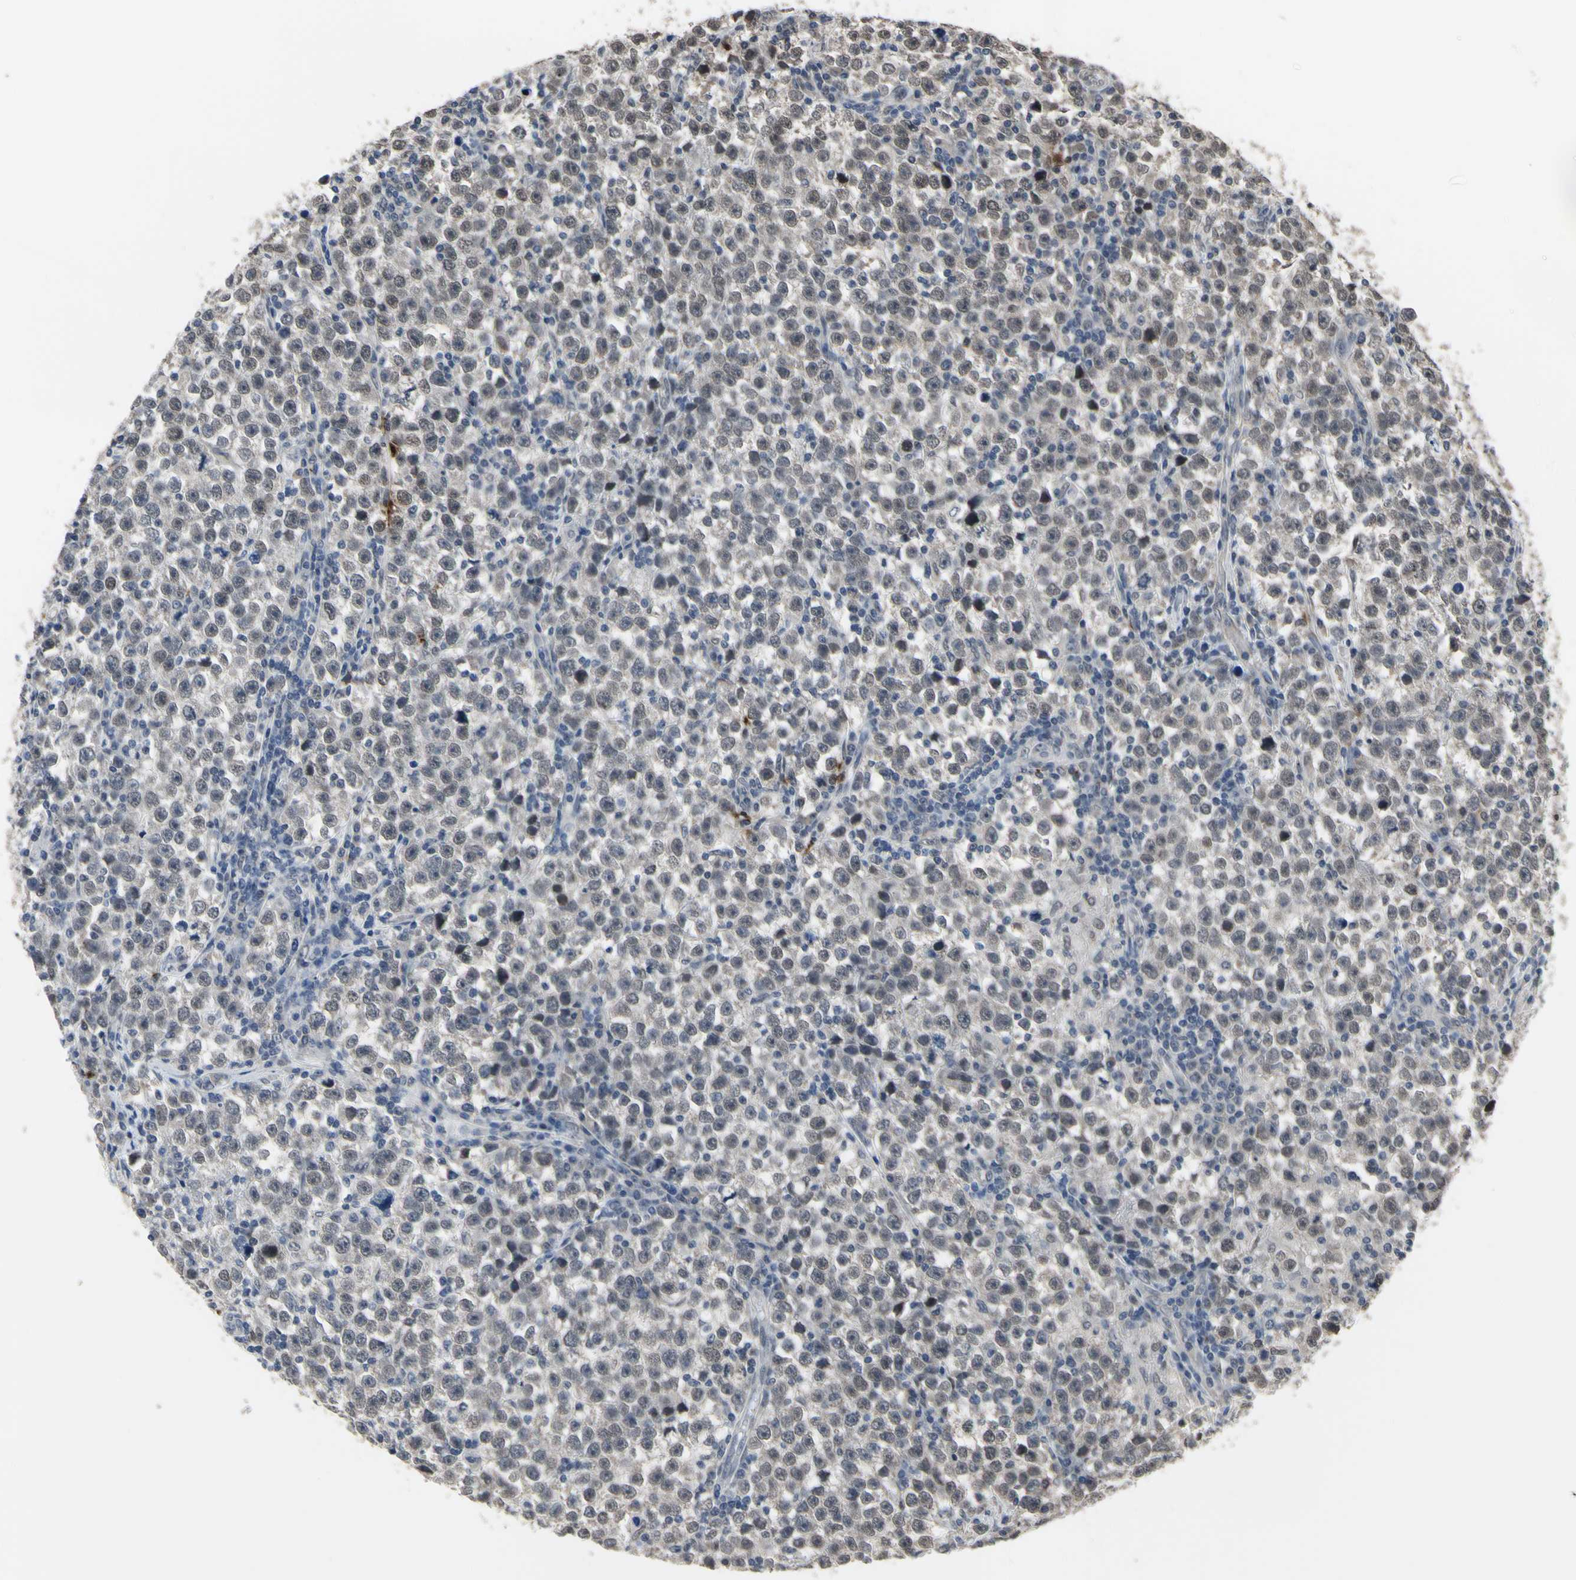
{"staining": {"intensity": "weak", "quantity": ">75%", "location": "cytoplasmic/membranous,nuclear"}, "tissue": "testis cancer", "cell_type": "Tumor cells", "image_type": "cancer", "snomed": [{"axis": "morphology", "description": "Seminoma, NOS"}, {"axis": "topography", "description": "Testis"}], "caption": "DAB (3,3'-diaminobenzidine) immunohistochemical staining of human testis cancer (seminoma) reveals weak cytoplasmic/membranous and nuclear protein expression in approximately >75% of tumor cells. The staining was performed using DAB, with brown indicating positive protein expression. Nuclei are stained blue with hematoxylin.", "gene": "ZNF174", "patient": {"sex": "male", "age": 43}}